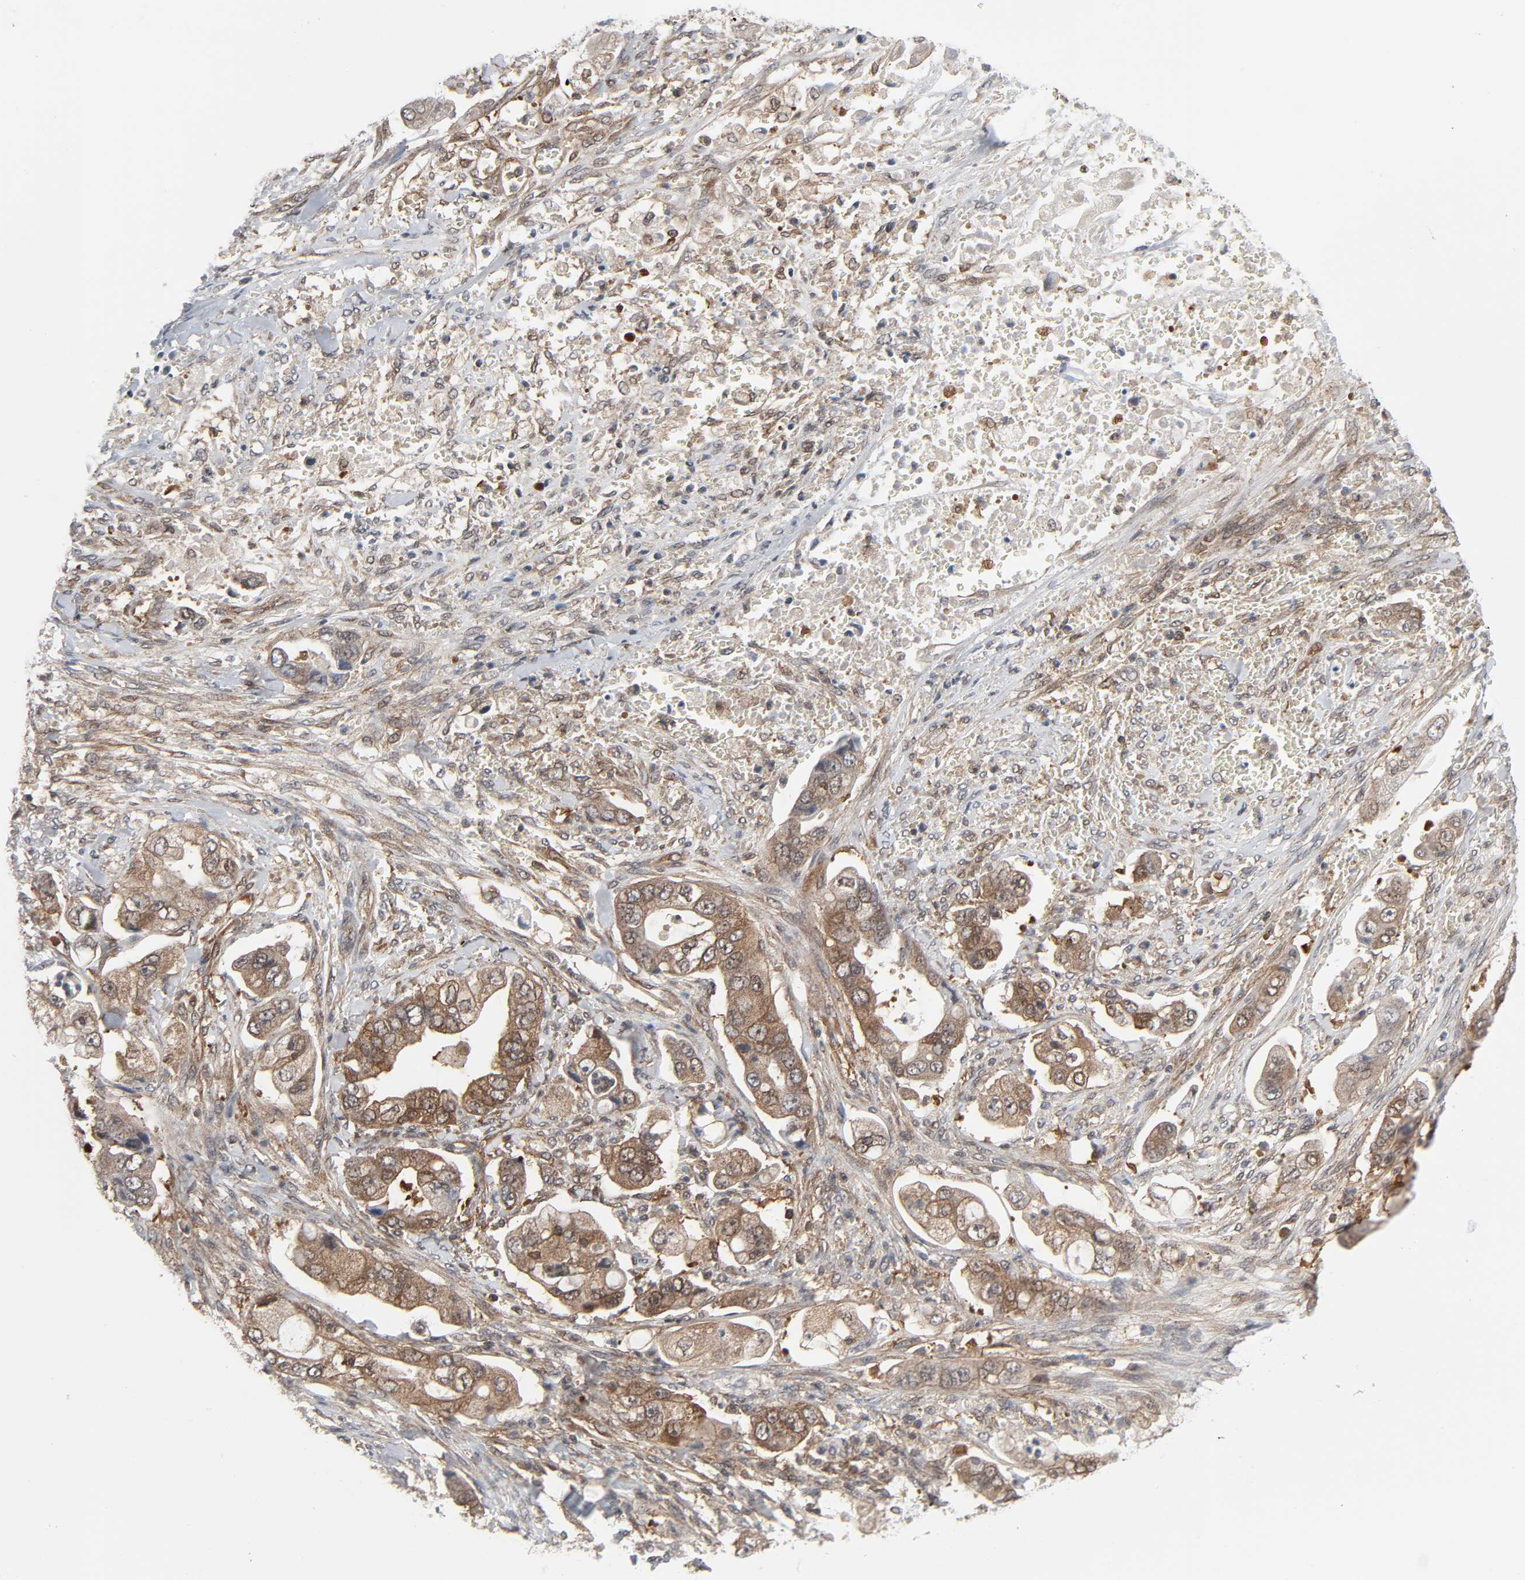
{"staining": {"intensity": "moderate", "quantity": ">75%", "location": "cytoplasmic/membranous"}, "tissue": "stomach cancer", "cell_type": "Tumor cells", "image_type": "cancer", "snomed": [{"axis": "morphology", "description": "Adenocarcinoma, NOS"}, {"axis": "topography", "description": "Stomach"}], "caption": "Protein analysis of adenocarcinoma (stomach) tissue reveals moderate cytoplasmic/membranous staining in about >75% of tumor cells.", "gene": "GSK3A", "patient": {"sex": "male", "age": 62}}